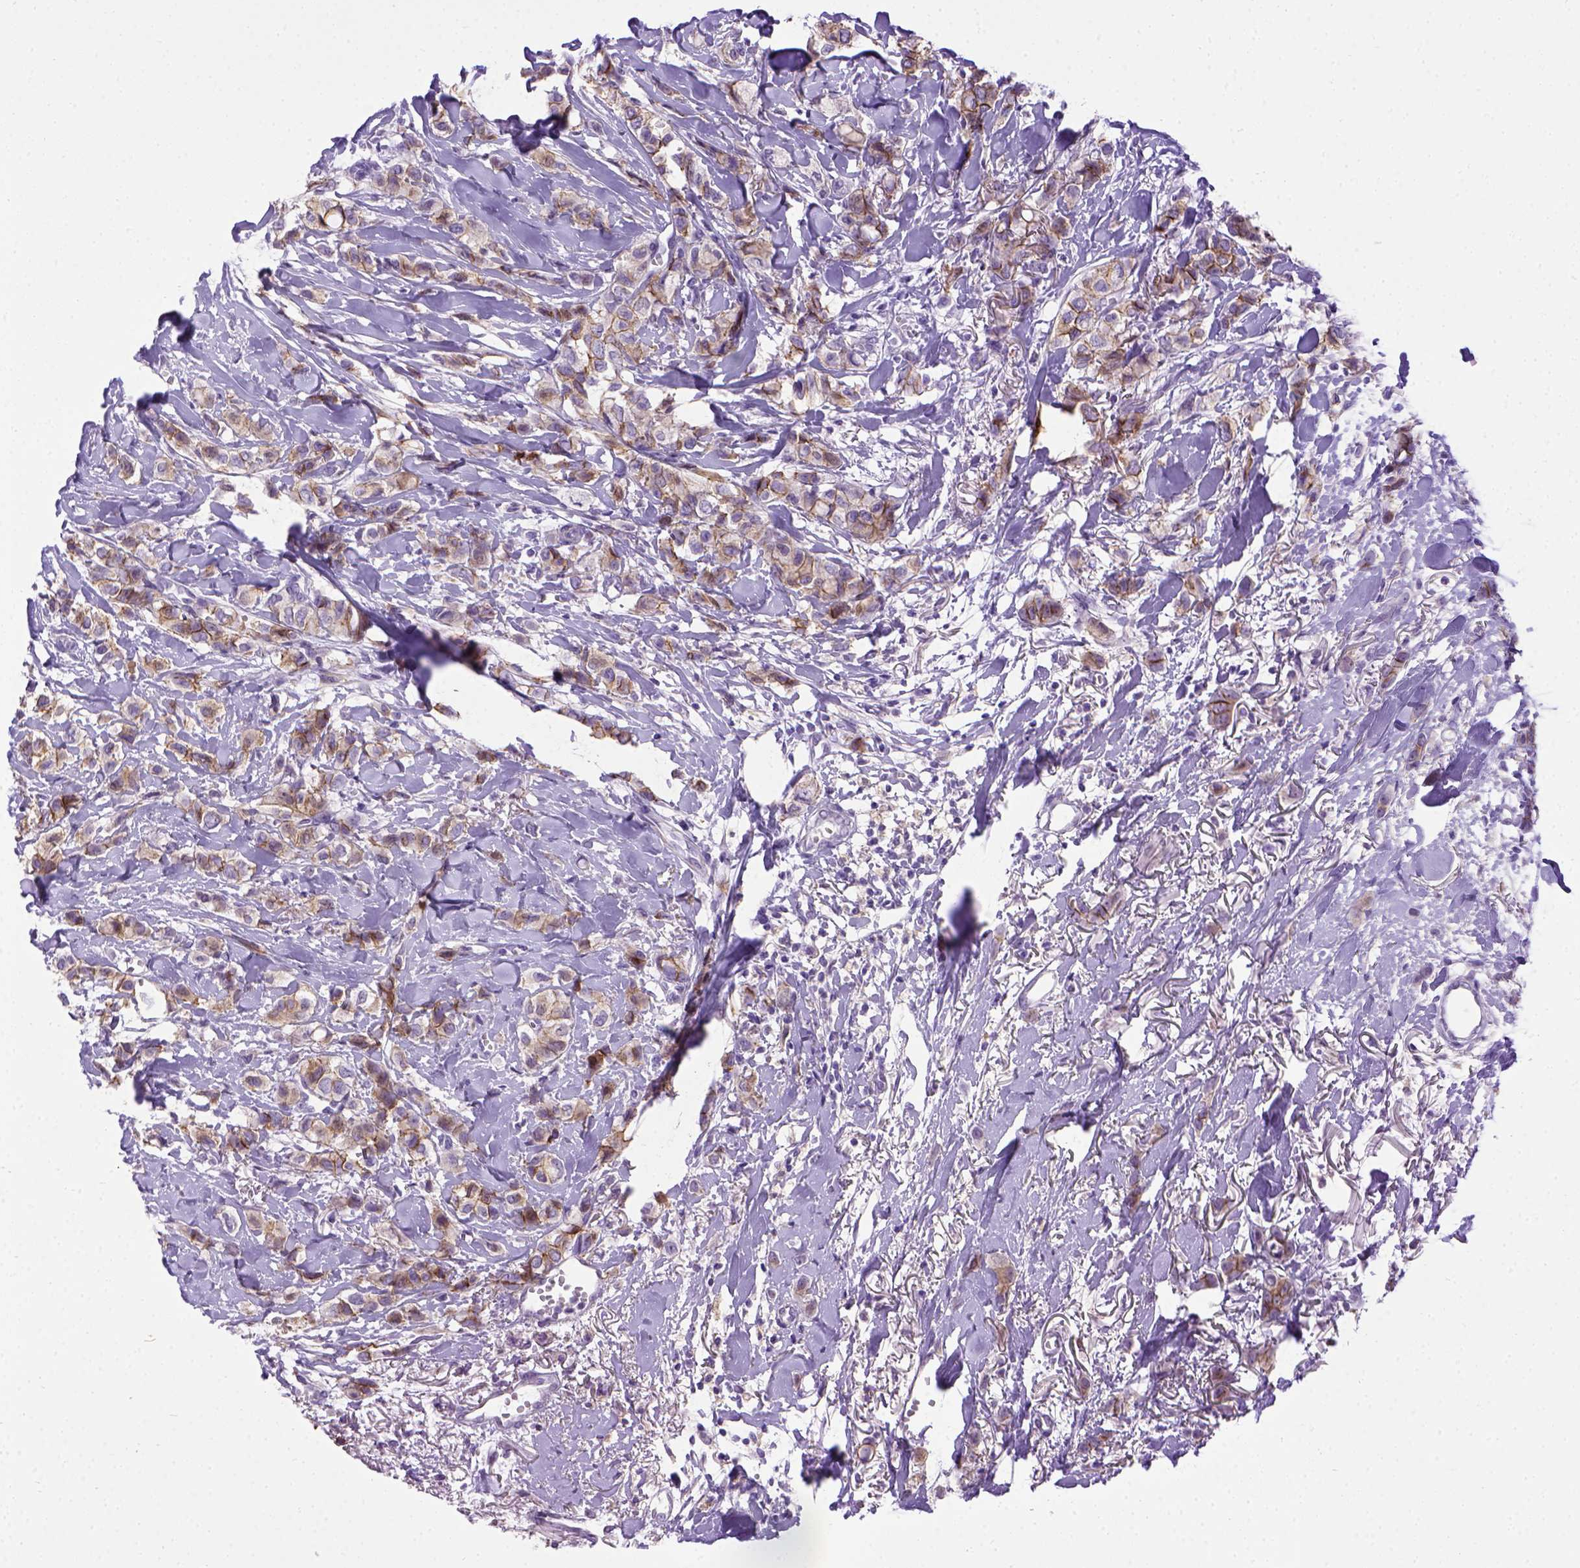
{"staining": {"intensity": "moderate", "quantity": ">75%", "location": "cytoplasmic/membranous"}, "tissue": "breast cancer", "cell_type": "Tumor cells", "image_type": "cancer", "snomed": [{"axis": "morphology", "description": "Duct carcinoma"}, {"axis": "topography", "description": "Breast"}], "caption": "The immunohistochemical stain highlights moderate cytoplasmic/membranous expression in tumor cells of breast intraductal carcinoma tissue.", "gene": "CDH1", "patient": {"sex": "female", "age": 85}}